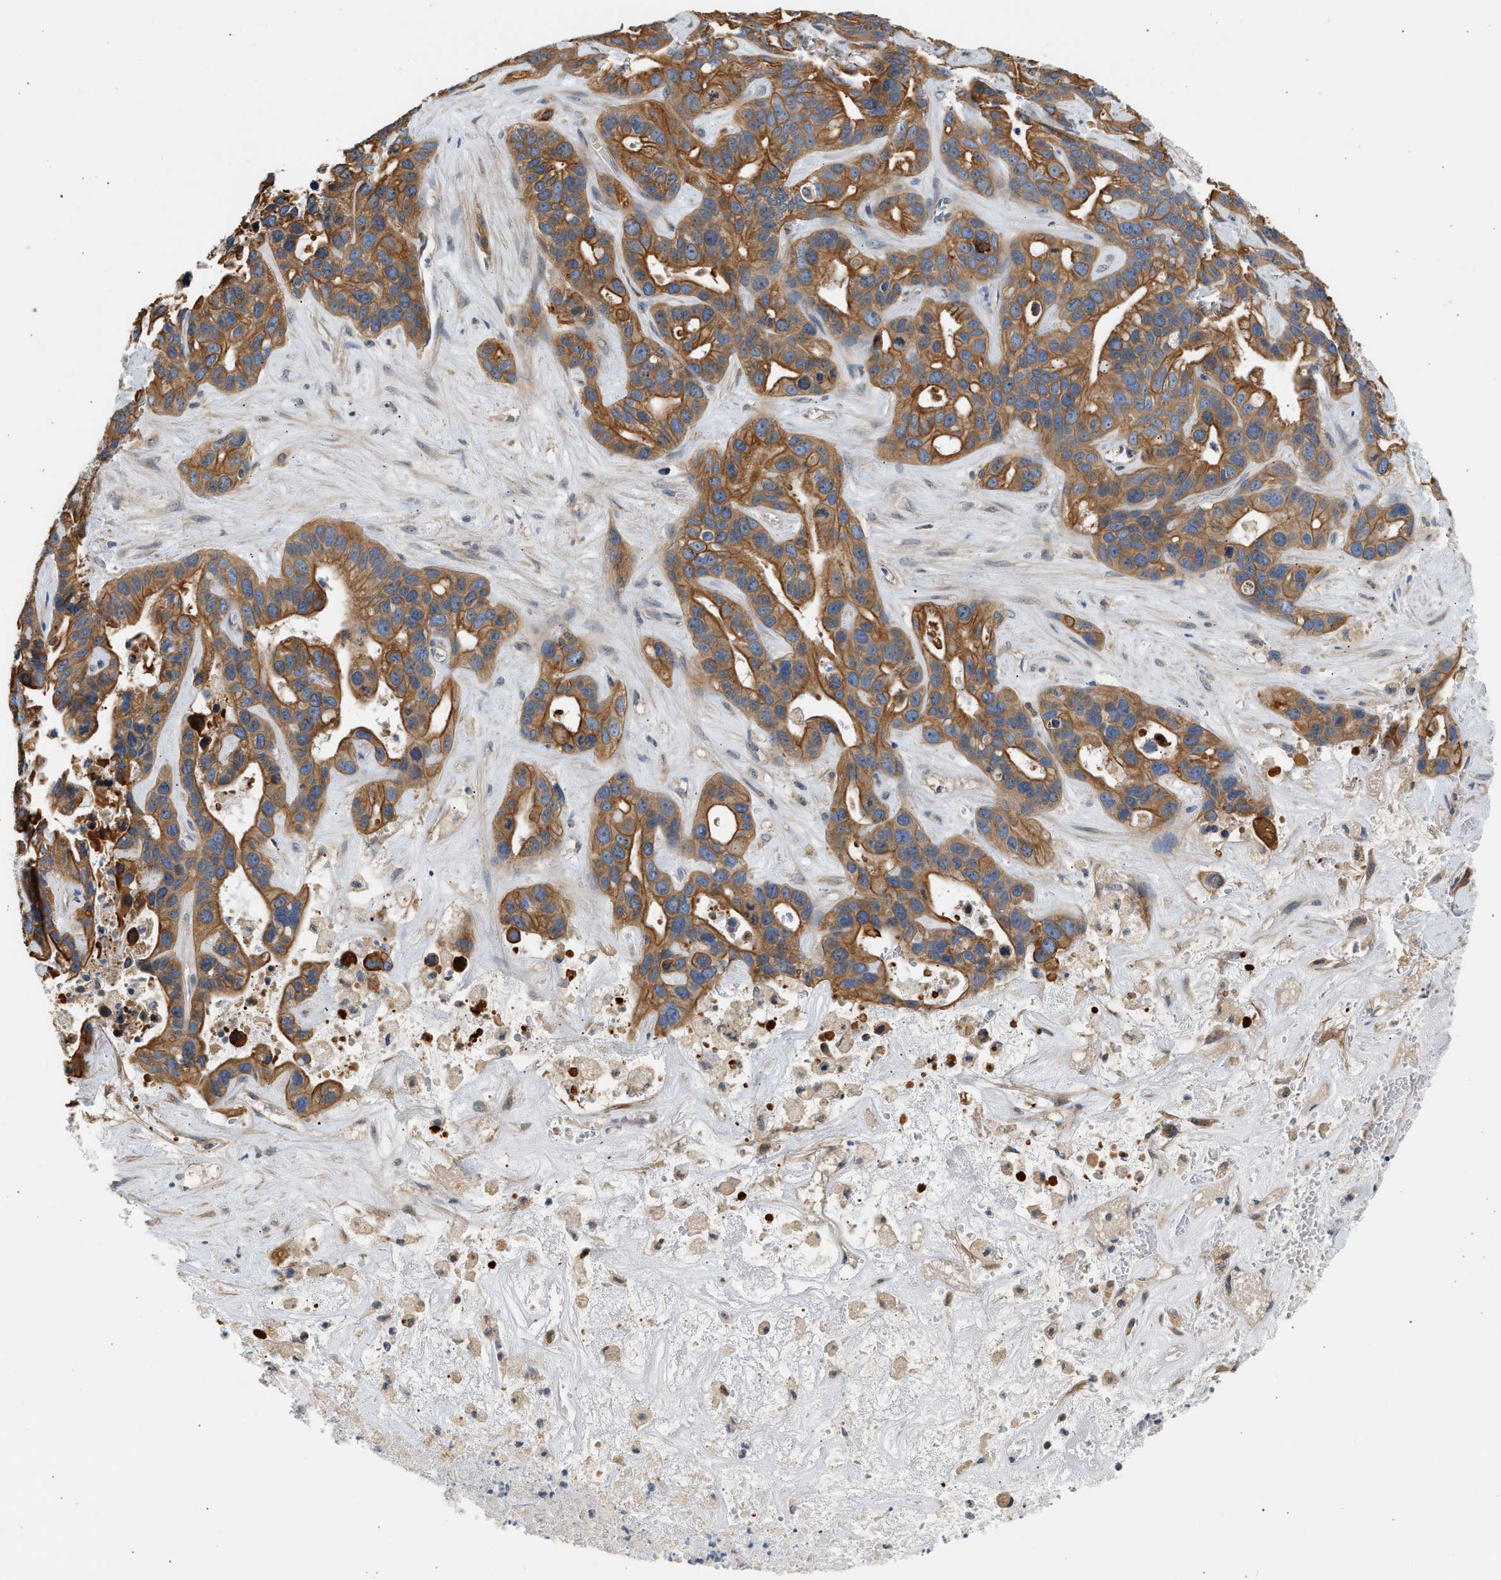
{"staining": {"intensity": "strong", "quantity": ">75%", "location": "cytoplasmic/membranous"}, "tissue": "liver cancer", "cell_type": "Tumor cells", "image_type": "cancer", "snomed": [{"axis": "morphology", "description": "Cholangiocarcinoma"}, {"axis": "topography", "description": "Liver"}], "caption": "Immunohistochemistry of liver cancer (cholangiocarcinoma) displays high levels of strong cytoplasmic/membranous expression in about >75% of tumor cells.", "gene": "WDR31", "patient": {"sex": "female", "age": 65}}